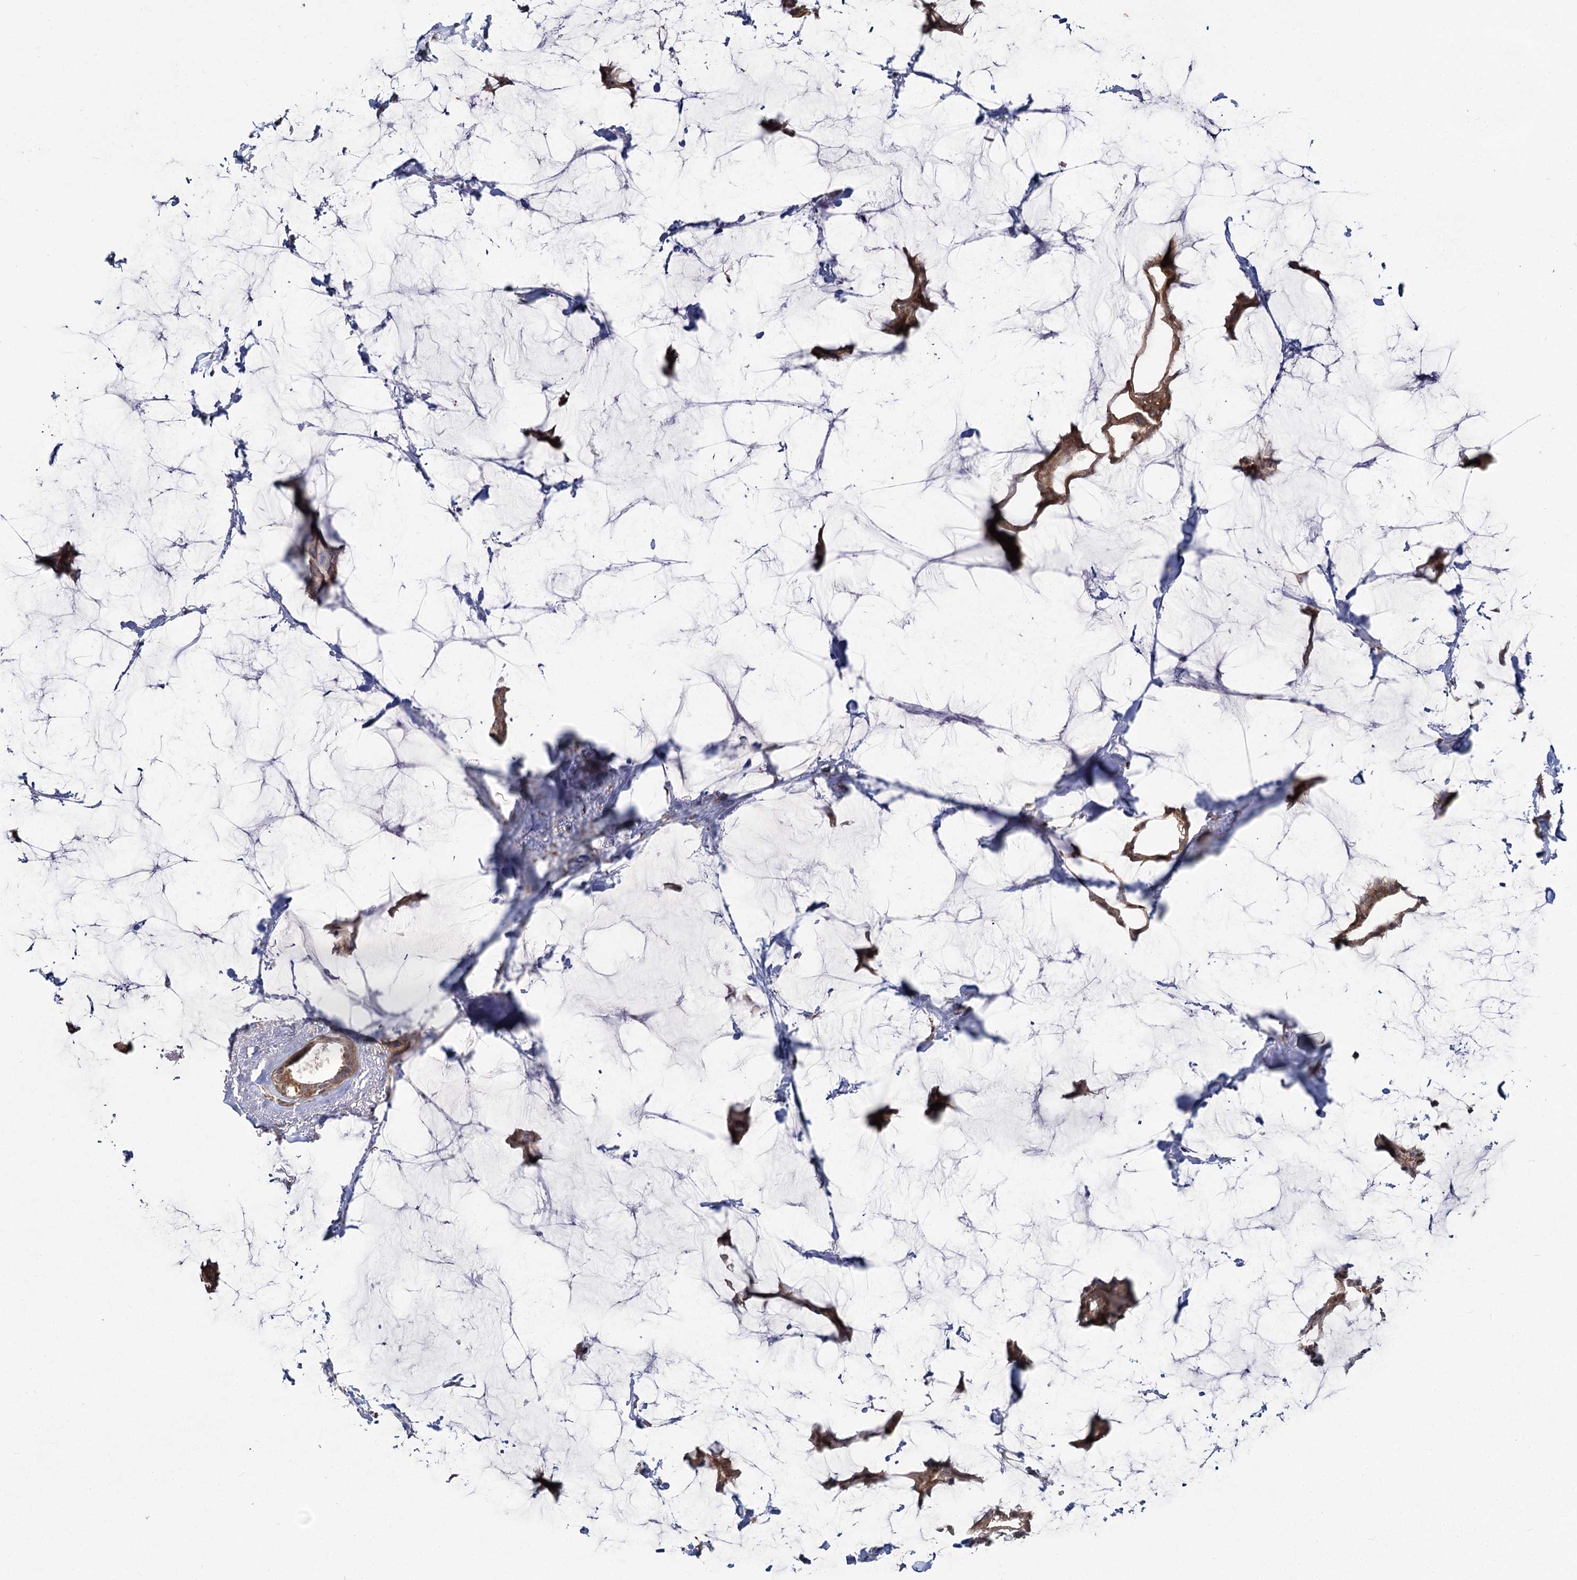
{"staining": {"intensity": "moderate", "quantity": "<25%", "location": "cytoplasmic/membranous"}, "tissue": "breast cancer", "cell_type": "Tumor cells", "image_type": "cancer", "snomed": [{"axis": "morphology", "description": "Duct carcinoma"}, {"axis": "topography", "description": "Breast"}], "caption": "Tumor cells show low levels of moderate cytoplasmic/membranous positivity in approximately <25% of cells in human breast invasive ductal carcinoma. The protein is stained brown, and the nuclei are stained in blue (DAB (3,3'-diaminobenzidine) IHC with brightfield microscopy, high magnification).", "gene": "TBC1D9B", "patient": {"sex": "female", "age": 93}}